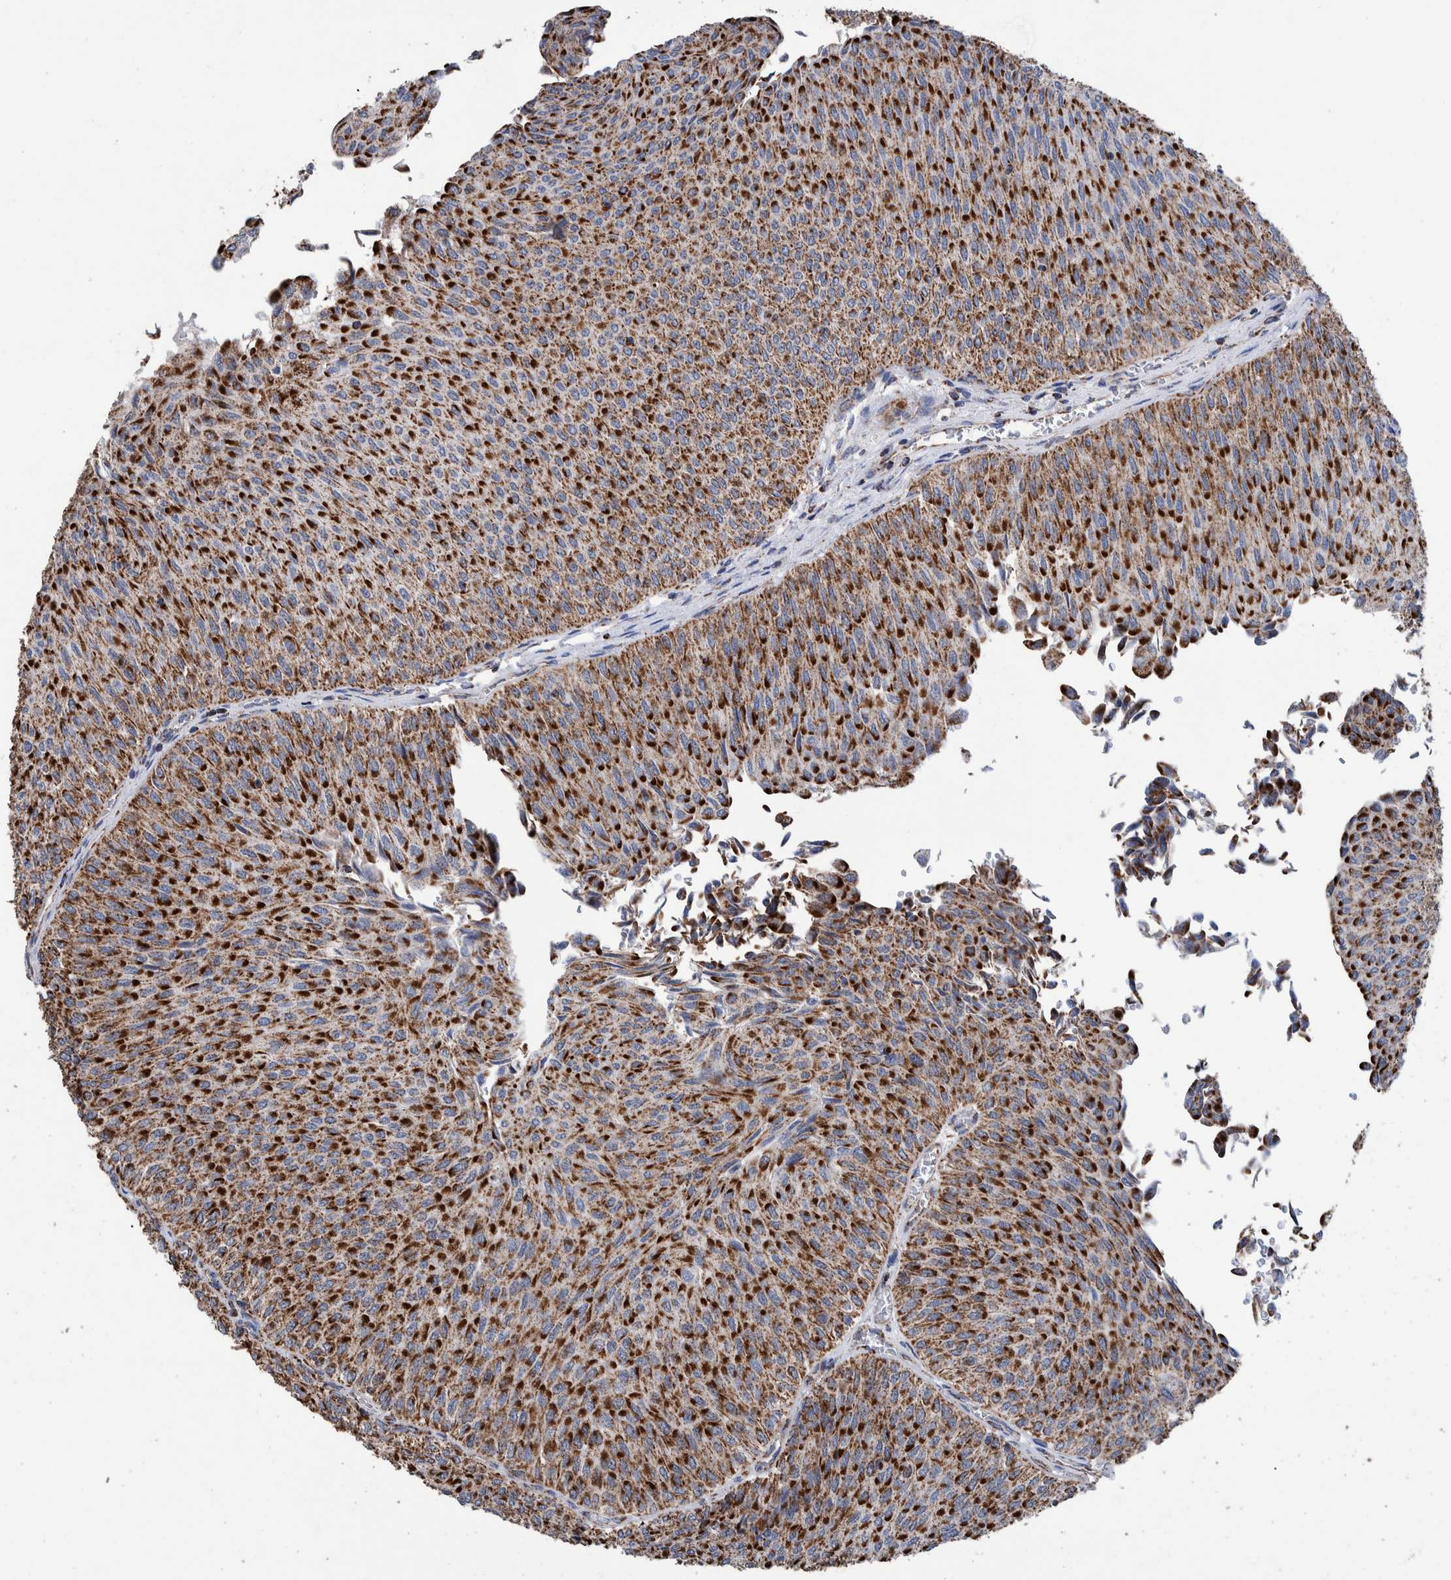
{"staining": {"intensity": "strong", "quantity": ">75%", "location": "cytoplasmic/membranous"}, "tissue": "urothelial cancer", "cell_type": "Tumor cells", "image_type": "cancer", "snomed": [{"axis": "morphology", "description": "Urothelial carcinoma, Low grade"}, {"axis": "topography", "description": "Urinary bladder"}], "caption": "Protein expression analysis of urothelial cancer displays strong cytoplasmic/membranous positivity in about >75% of tumor cells.", "gene": "DECR1", "patient": {"sex": "male", "age": 78}}